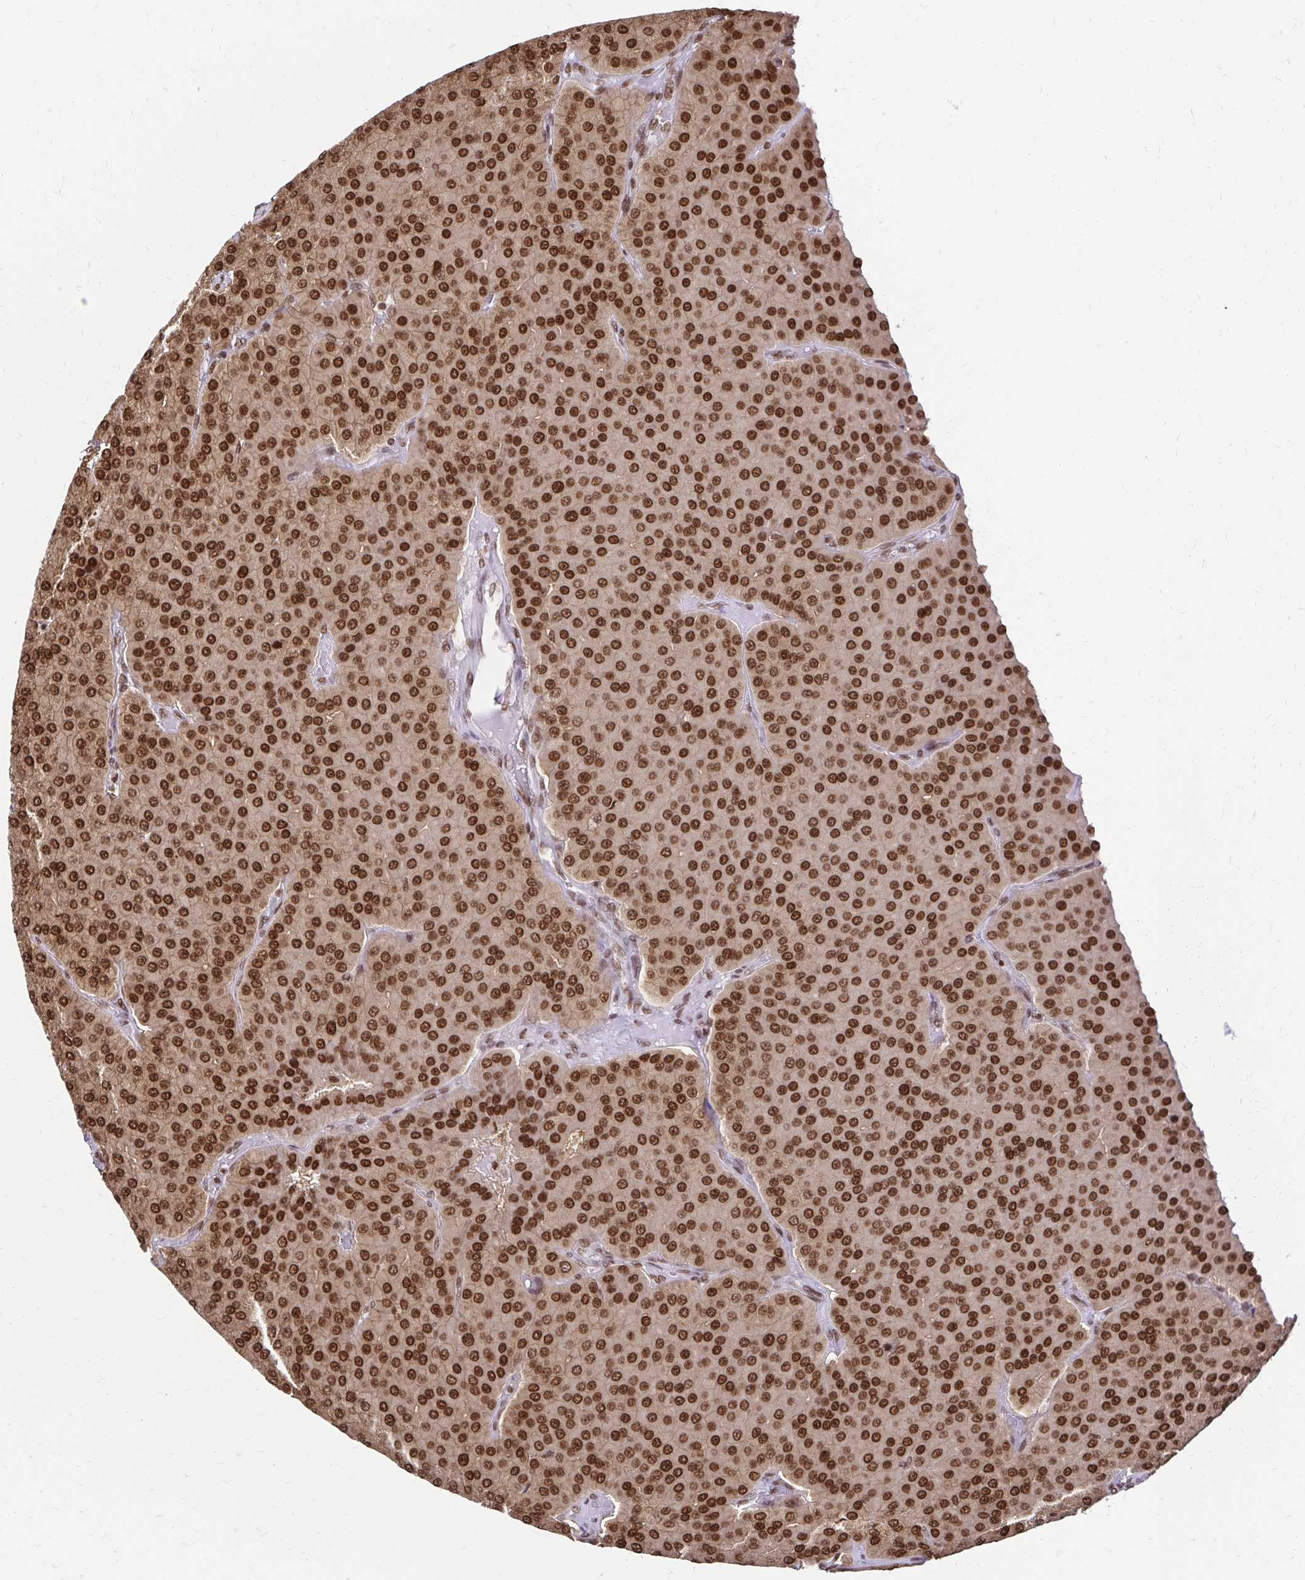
{"staining": {"intensity": "strong", "quantity": ">75%", "location": "nuclear"}, "tissue": "parathyroid gland", "cell_type": "Glandular cells", "image_type": "normal", "snomed": [{"axis": "morphology", "description": "Normal tissue, NOS"}, {"axis": "morphology", "description": "Adenoma, NOS"}, {"axis": "topography", "description": "Parathyroid gland"}], "caption": "Immunohistochemistry (IHC) histopathology image of benign human parathyroid gland stained for a protein (brown), which demonstrates high levels of strong nuclear staining in approximately >75% of glandular cells.", "gene": "GLYR1", "patient": {"sex": "female", "age": 86}}